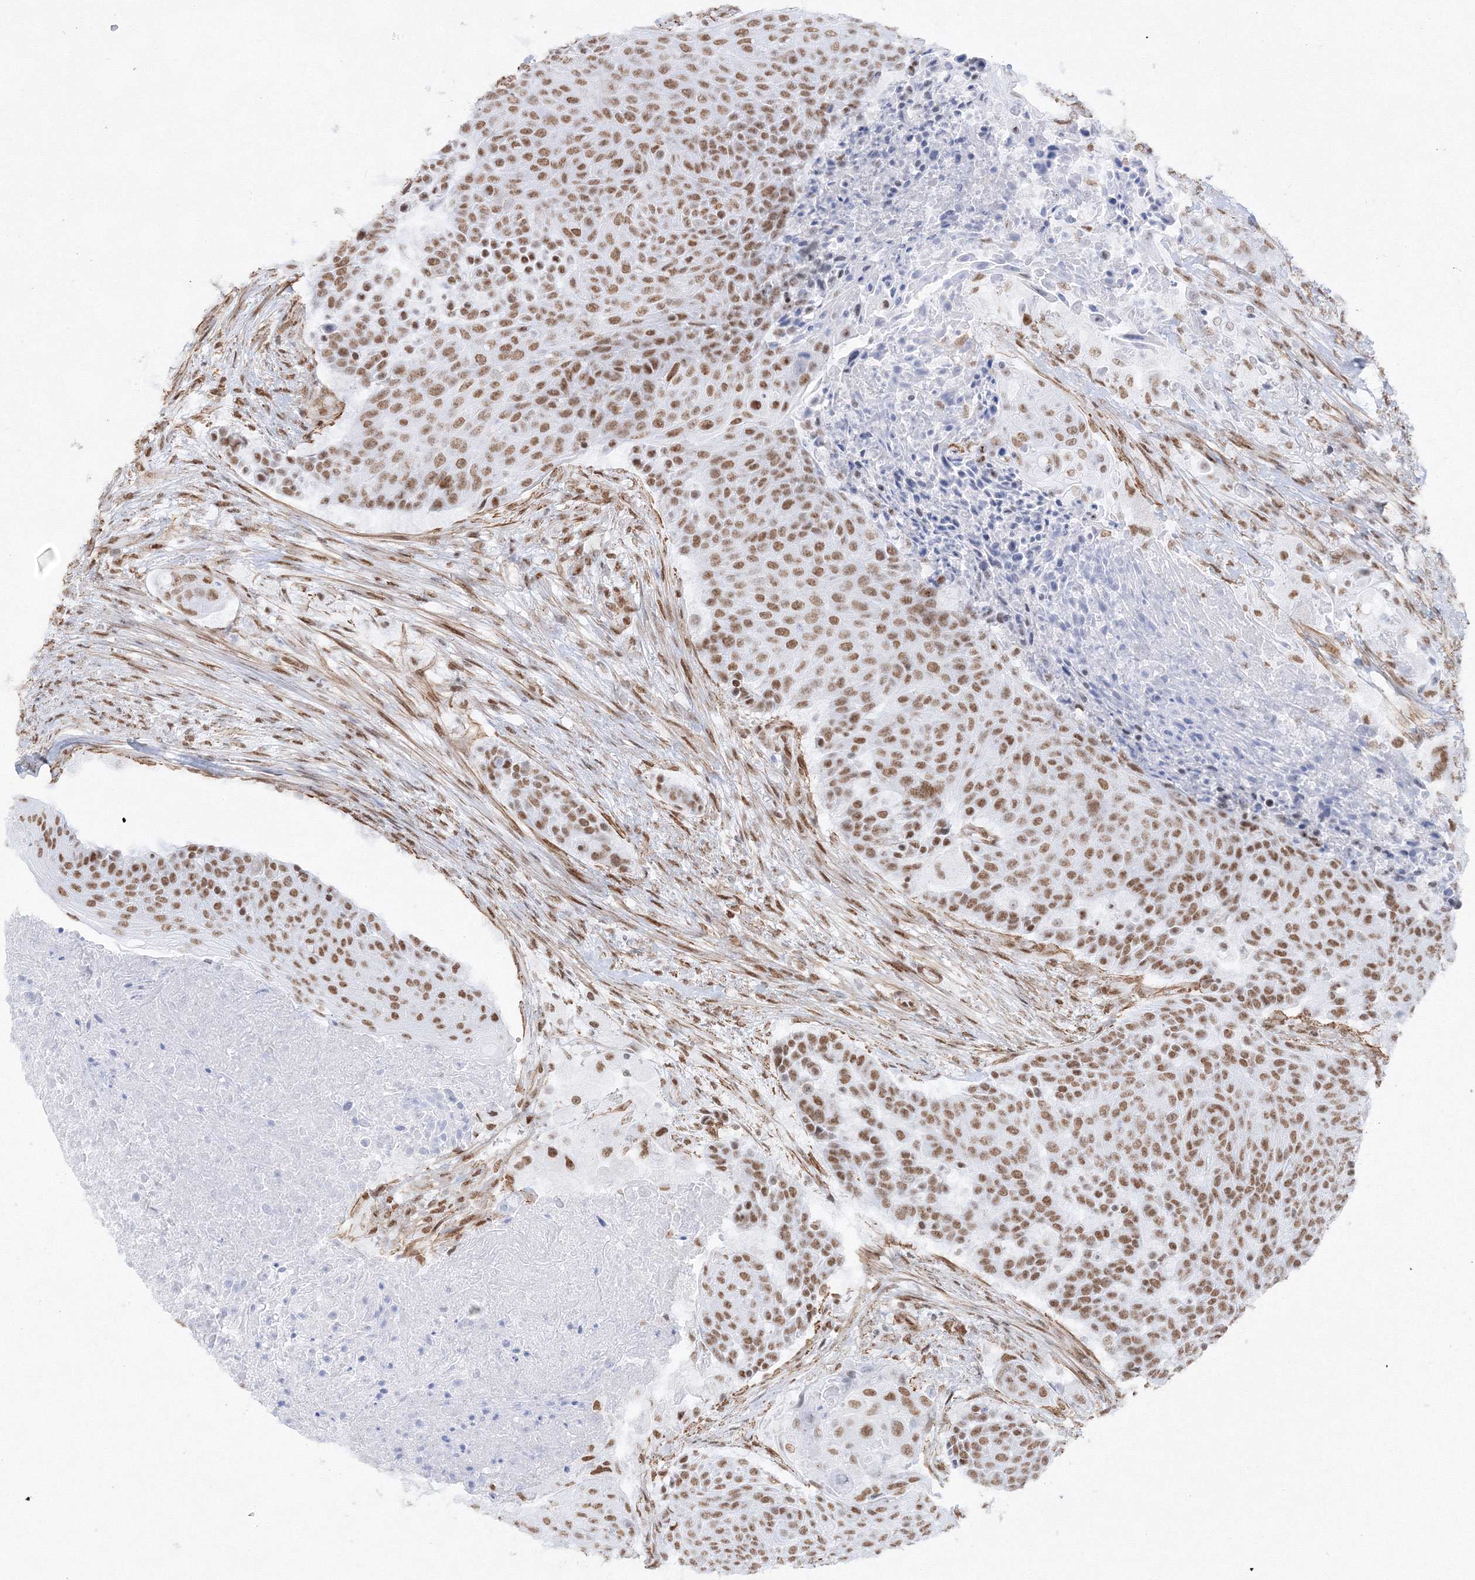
{"staining": {"intensity": "moderate", "quantity": ">75%", "location": "nuclear"}, "tissue": "urothelial cancer", "cell_type": "Tumor cells", "image_type": "cancer", "snomed": [{"axis": "morphology", "description": "Urothelial carcinoma, High grade"}, {"axis": "topography", "description": "Urinary bladder"}], "caption": "Protein expression analysis of urothelial cancer reveals moderate nuclear positivity in approximately >75% of tumor cells. (IHC, brightfield microscopy, high magnification).", "gene": "ZNF638", "patient": {"sex": "female", "age": 63}}